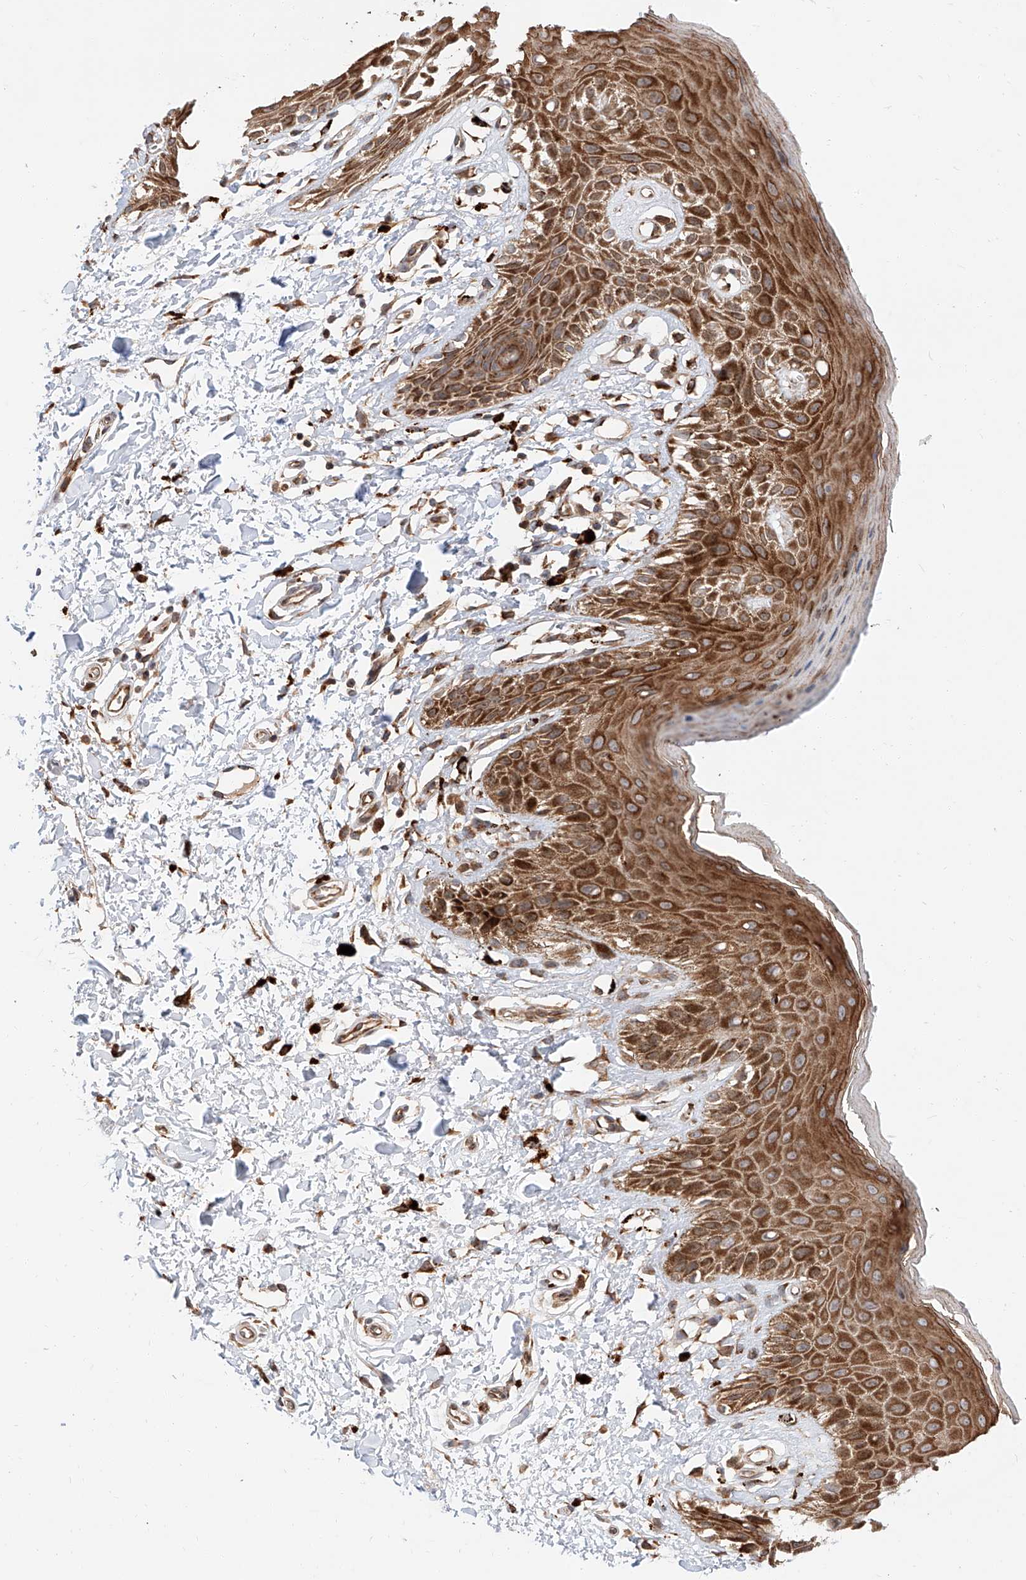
{"staining": {"intensity": "strong", "quantity": ">75%", "location": "cytoplasmic/membranous"}, "tissue": "skin", "cell_type": "Epidermal cells", "image_type": "normal", "snomed": [{"axis": "morphology", "description": "Normal tissue, NOS"}, {"axis": "topography", "description": "Anal"}], "caption": "IHC staining of normal skin, which demonstrates high levels of strong cytoplasmic/membranous positivity in approximately >75% of epidermal cells indicating strong cytoplasmic/membranous protein staining. The staining was performed using DAB (brown) for protein detection and nuclei were counterstained in hematoxylin (blue).", "gene": "DIRAS3", "patient": {"sex": "male", "age": 44}}